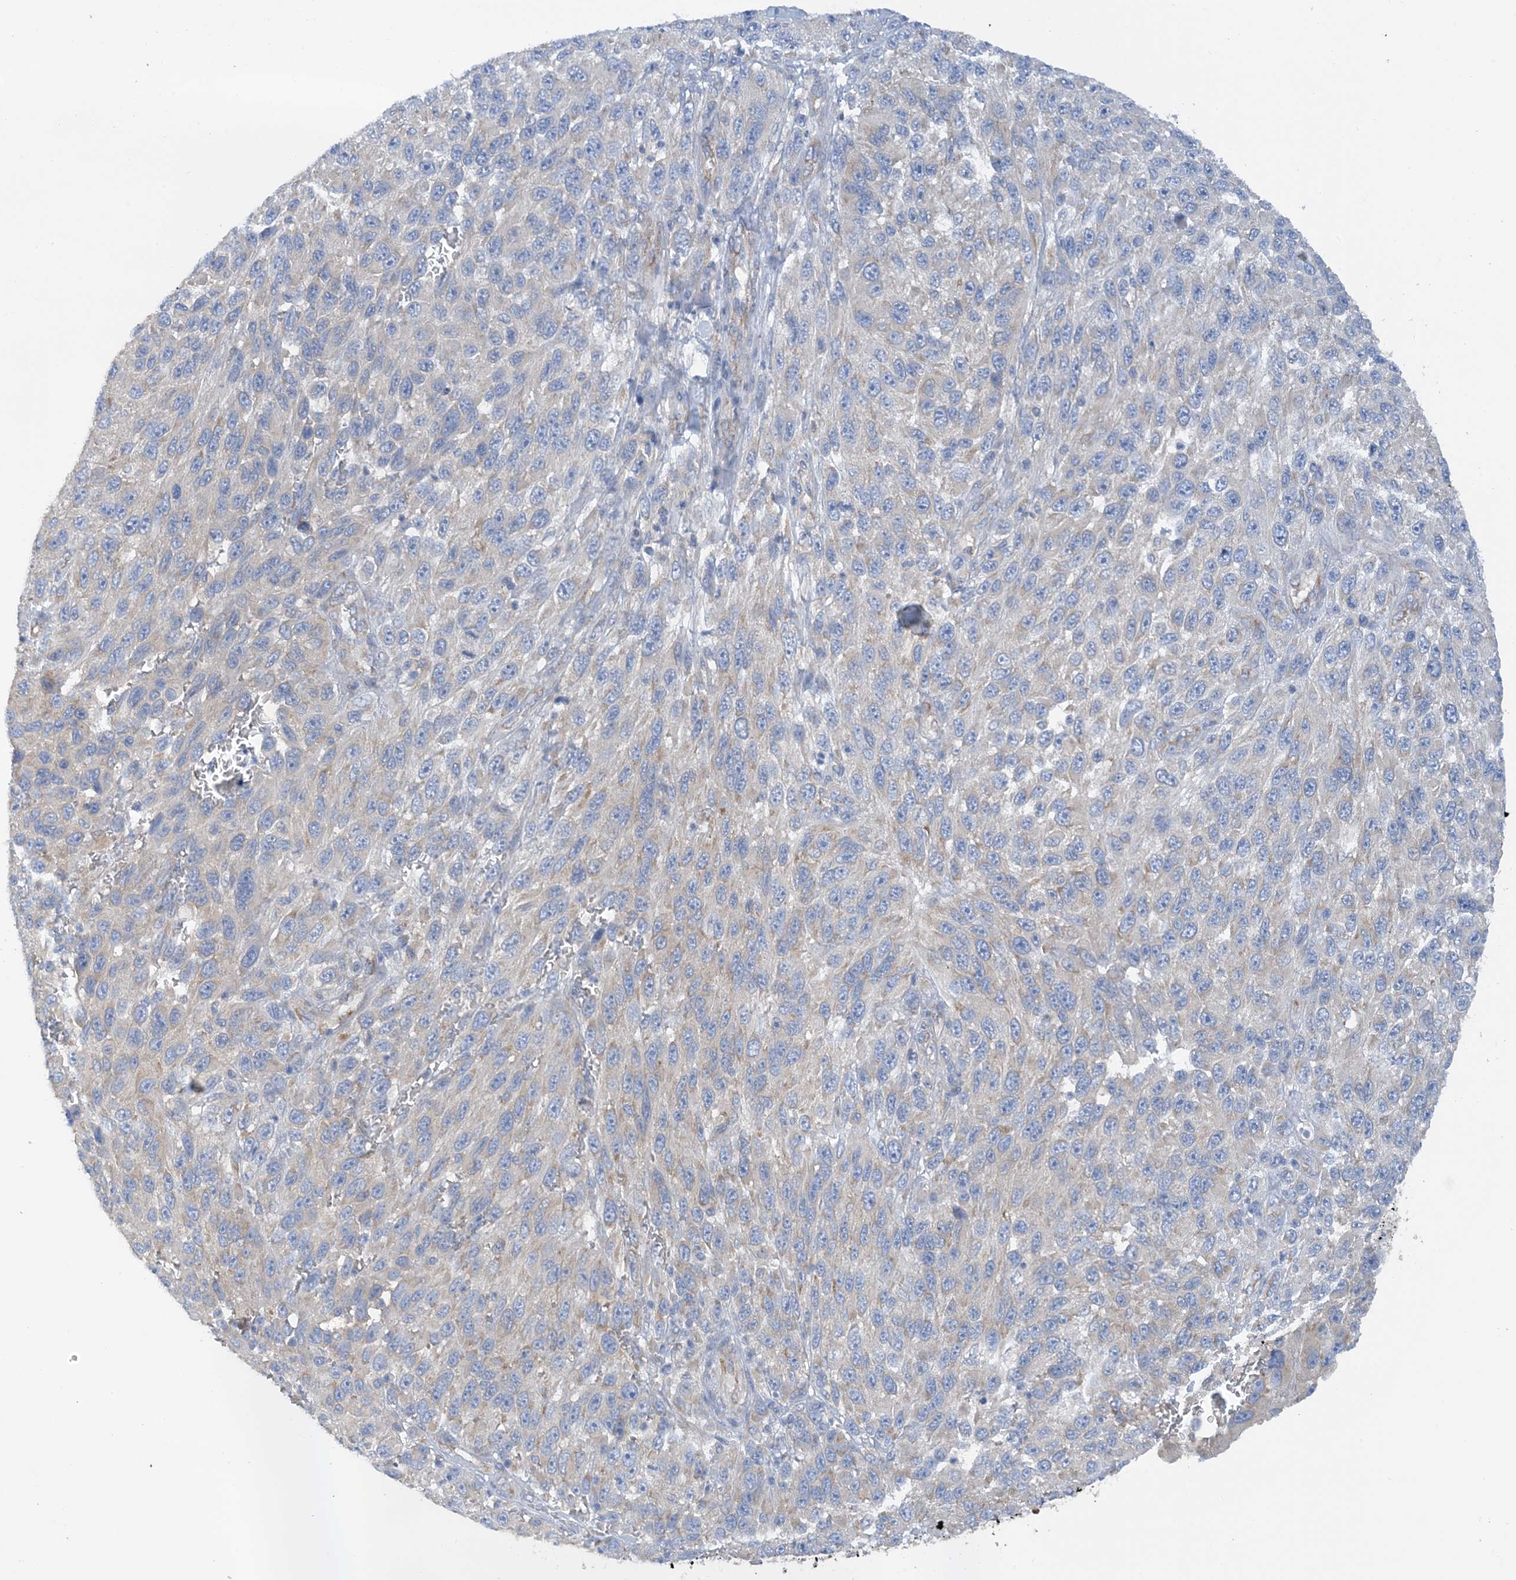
{"staining": {"intensity": "negative", "quantity": "none", "location": "none"}, "tissue": "melanoma", "cell_type": "Tumor cells", "image_type": "cancer", "snomed": [{"axis": "morphology", "description": "Malignant melanoma, NOS"}, {"axis": "topography", "description": "Skin"}], "caption": "An immunohistochemistry histopathology image of malignant melanoma is shown. There is no staining in tumor cells of malignant melanoma.", "gene": "SLC5A11", "patient": {"sex": "female", "age": 96}}